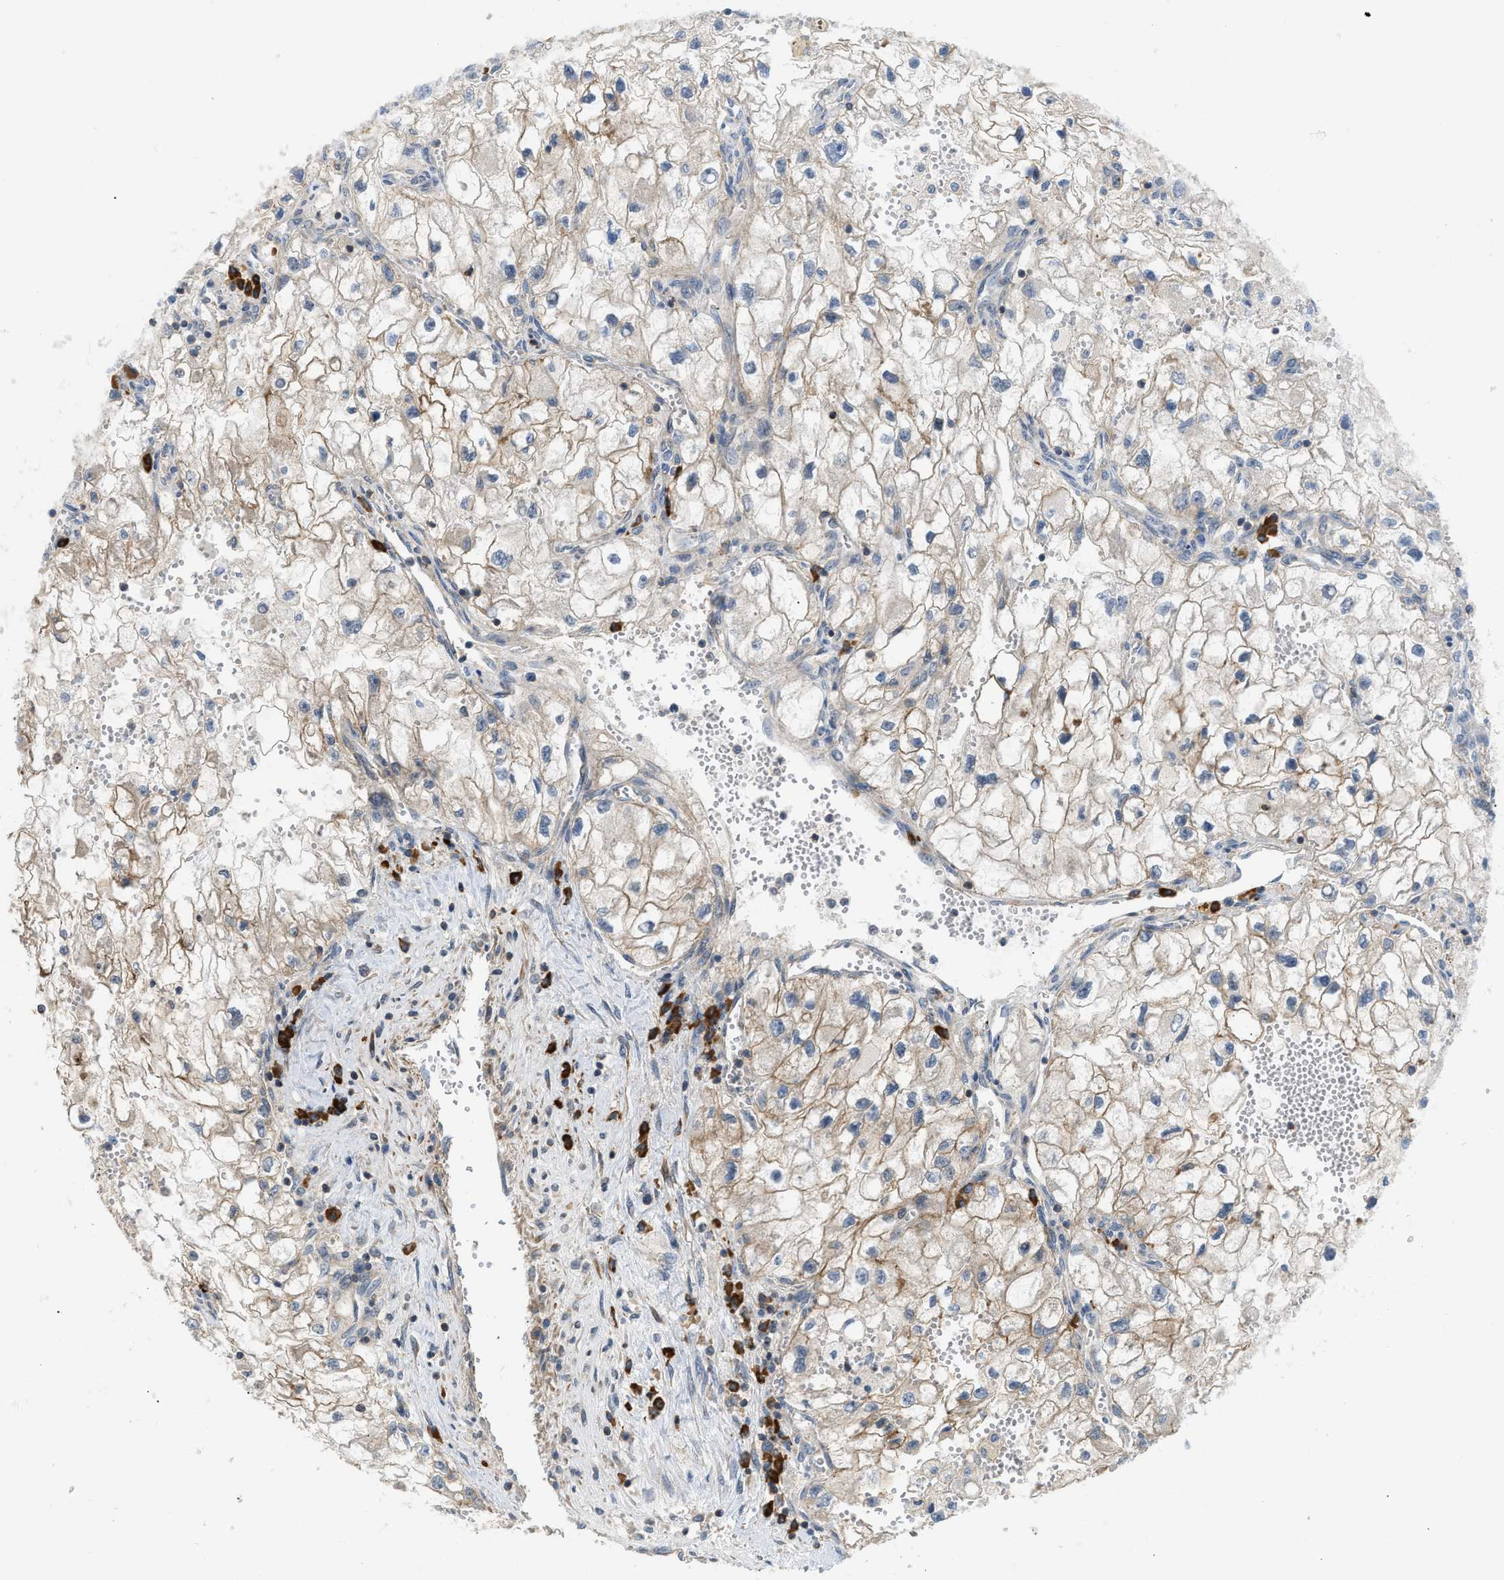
{"staining": {"intensity": "weak", "quantity": ">75%", "location": "cytoplasmic/membranous"}, "tissue": "renal cancer", "cell_type": "Tumor cells", "image_type": "cancer", "snomed": [{"axis": "morphology", "description": "Adenocarcinoma, NOS"}, {"axis": "topography", "description": "Kidney"}], "caption": "Immunohistochemistry photomicrograph of neoplastic tissue: human renal cancer (adenocarcinoma) stained using immunohistochemistry reveals low levels of weak protein expression localized specifically in the cytoplasmic/membranous of tumor cells, appearing as a cytoplasmic/membranous brown color.", "gene": "BTN3A2", "patient": {"sex": "female", "age": 70}}